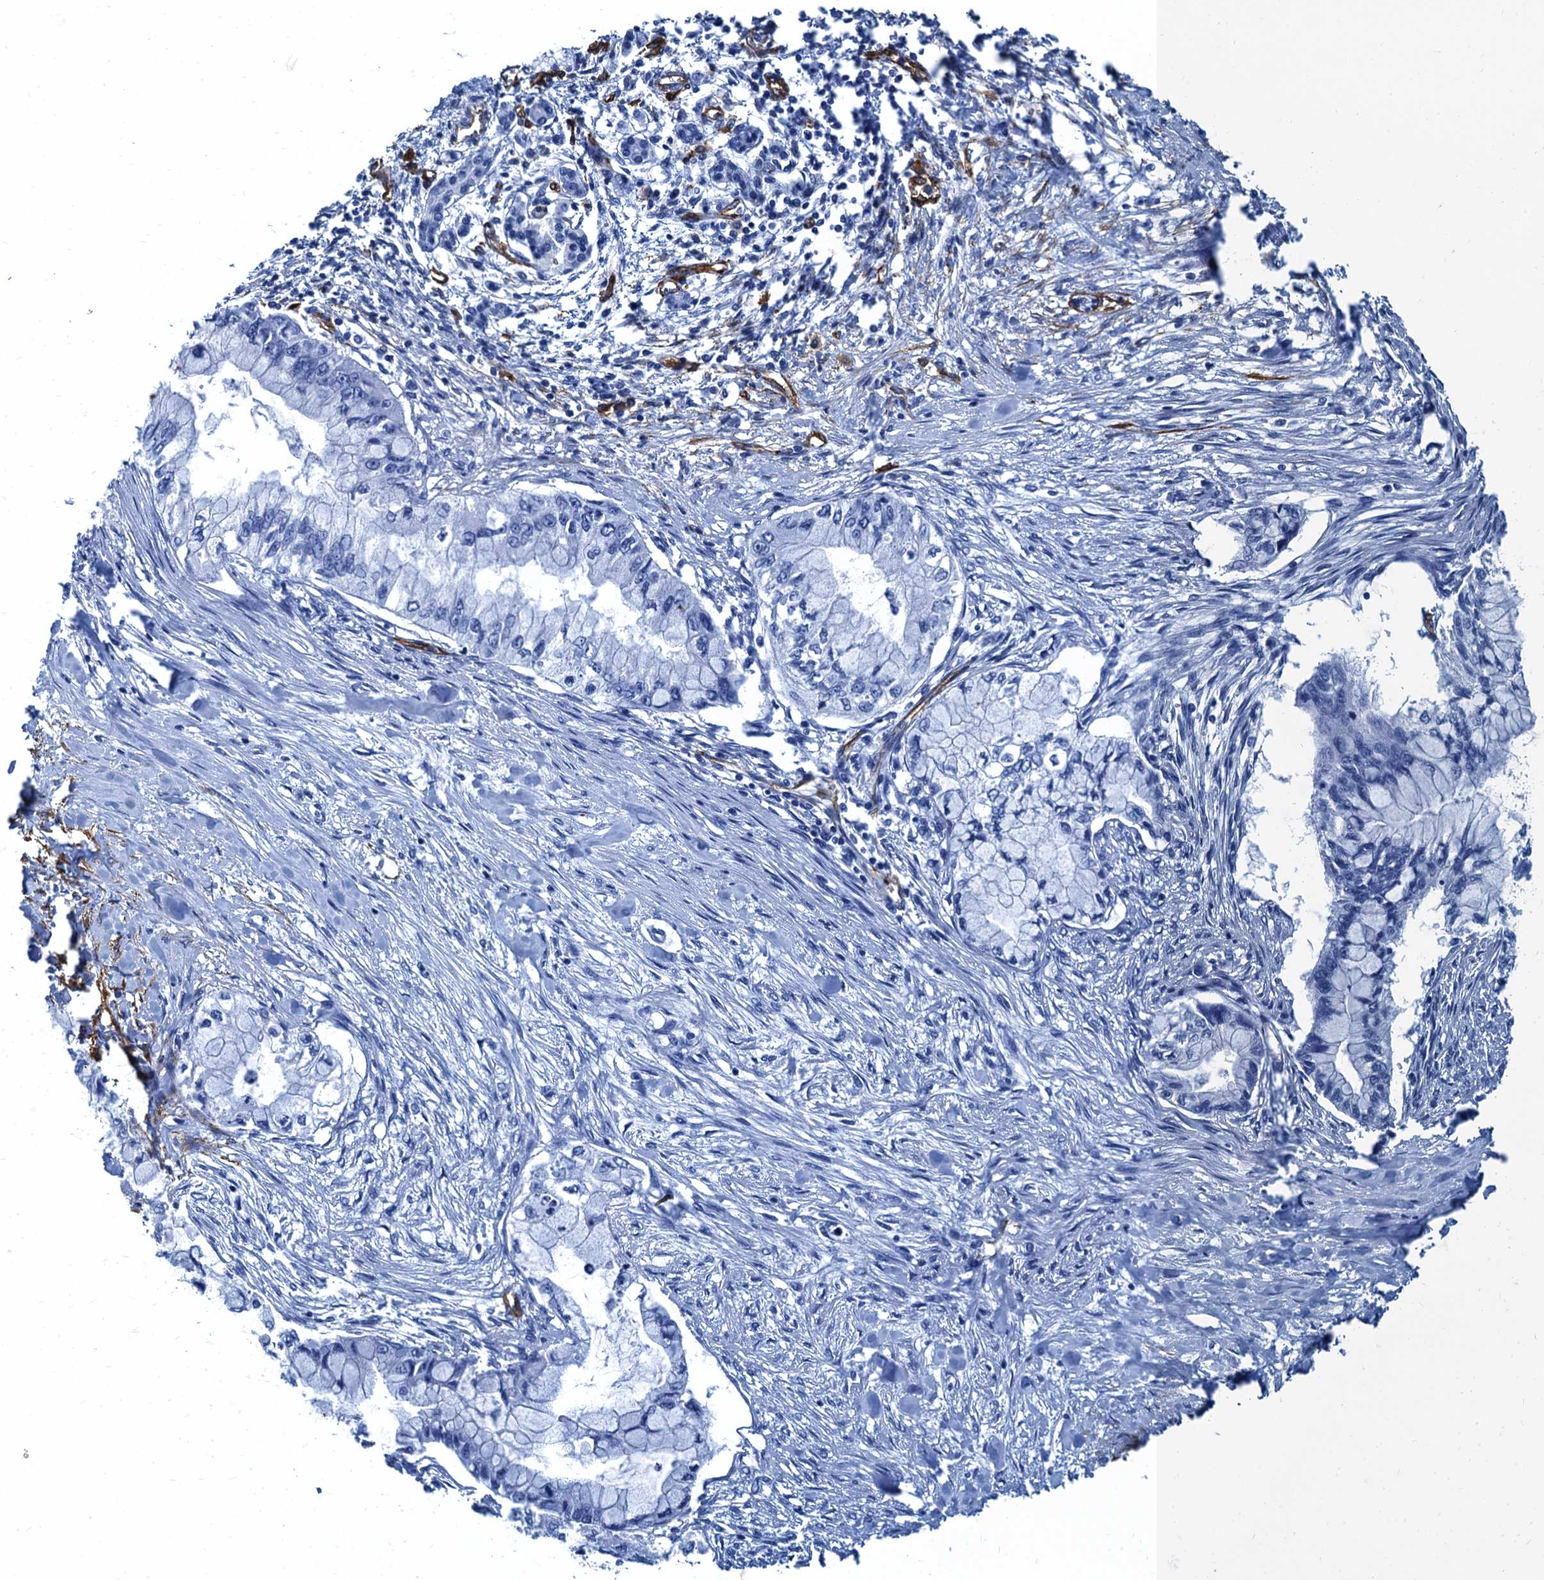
{"staining": {"intensity": "negative", "quantity": "none", "location": "none"}, "tissue": "pancreatic cancer", "cell_type": "Tumor cells", "image_type": "cancer", "snomed": [{"axis": "morphology", "description": "Adenocarcinoma, NOS"}, {"axis": "topography", "description": "Pancreas"}], "caption": "Immunohistochemistry histopathology image of human adenocarcinoma (pancreatic) stained for a protein (brown), which displays no staining in tumor cells.", "gene": "CAVIN2", "patient": {"sex": "female", "age": 78}}